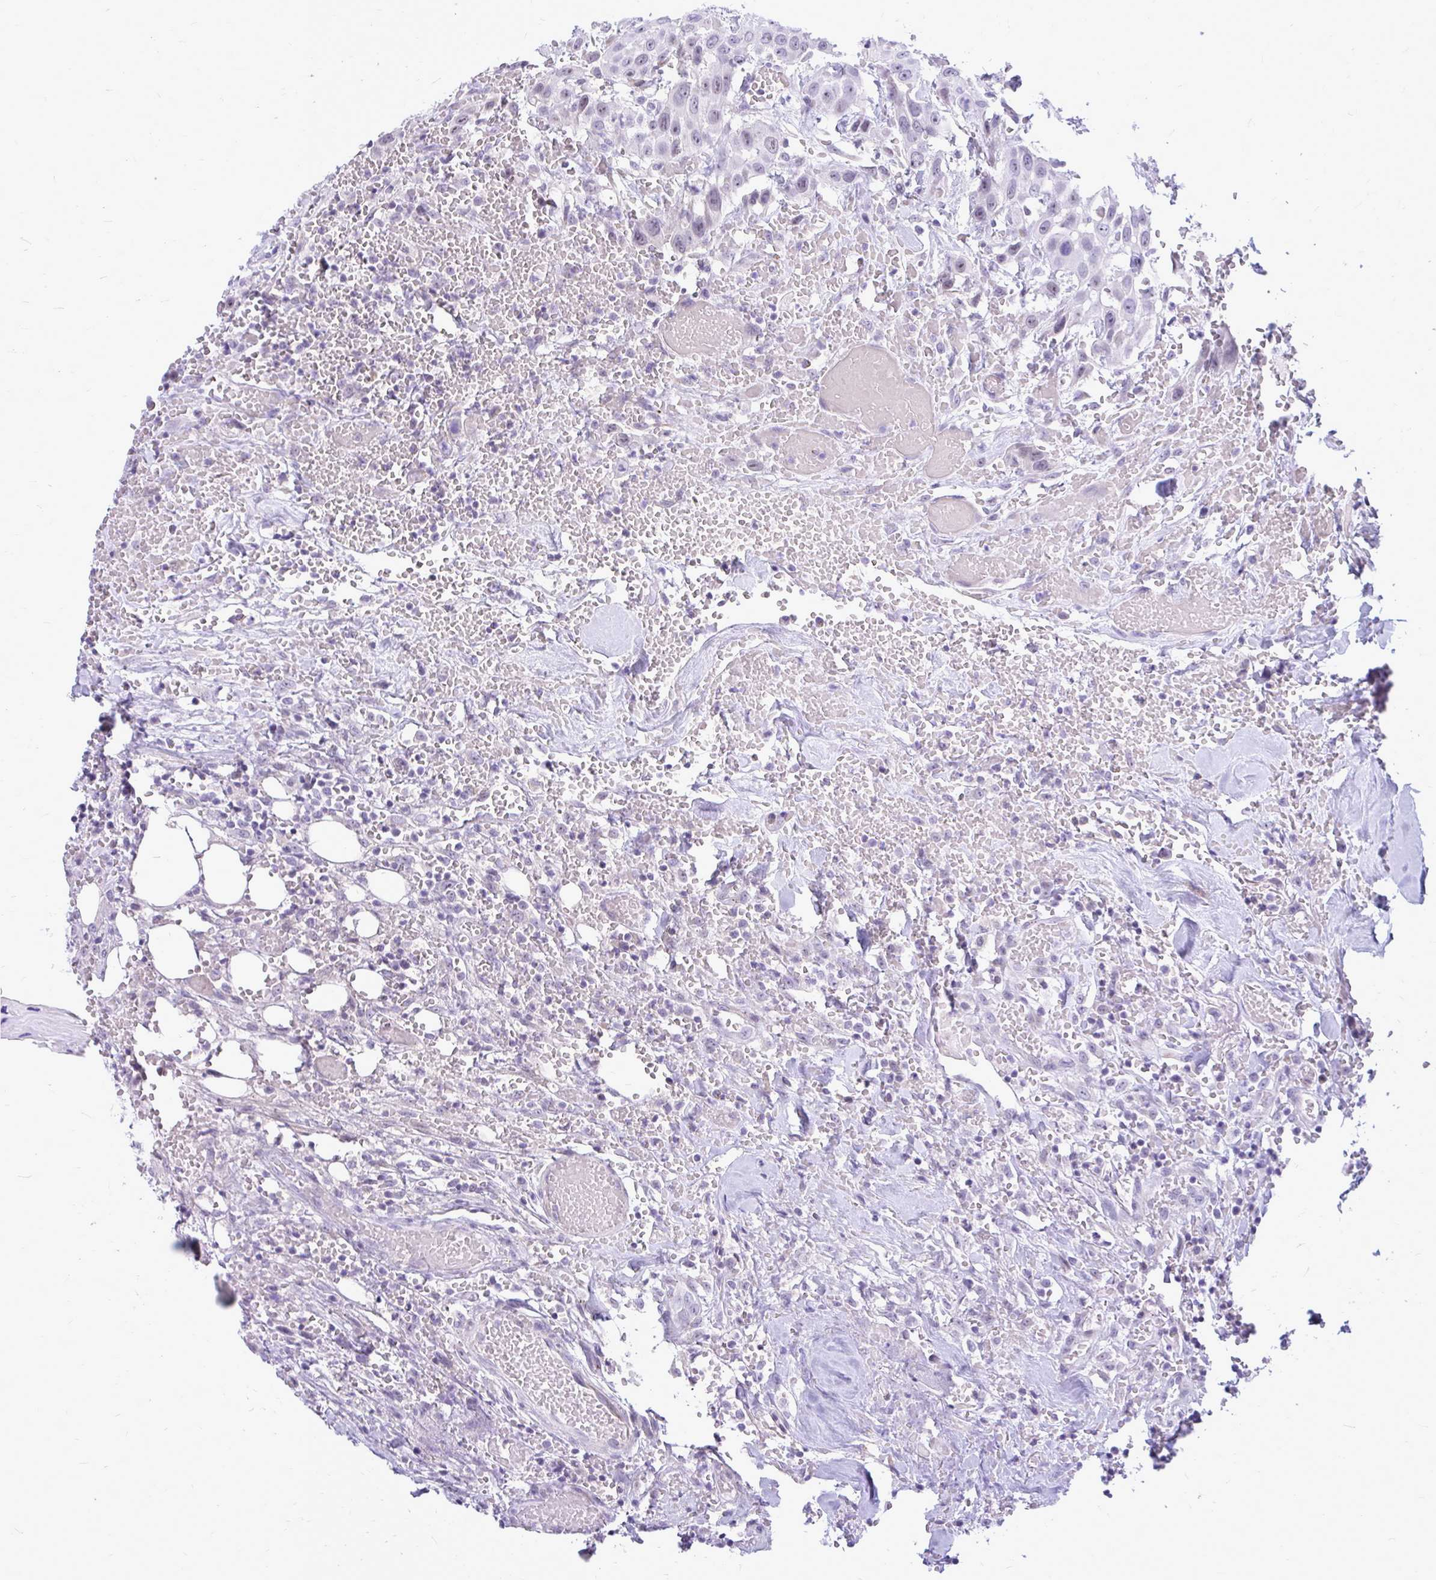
{"staining": {"intensity": "weak", "quantity": "<25%", "location": "nuclear"}, "tissue": "head and neck cancer", "cell_type": "Tumor cells", "image_type": "cancer", "snomed": [{"axis": "morphology", "description": "Squamous cell carcinoma, NOS"}, {"axis": "topography", "description": "Head-Neck"}], "caption": "High magnification brightfield microscopy of head and neck cancer stained with DAB (3,3'-diaminobenzidine) (brown) and counterstained with hematoxylin (blue): tumor cells show no significant expression.", "gene": "ZSCAN25", "patient": {"sex": "male", "age": 81}}